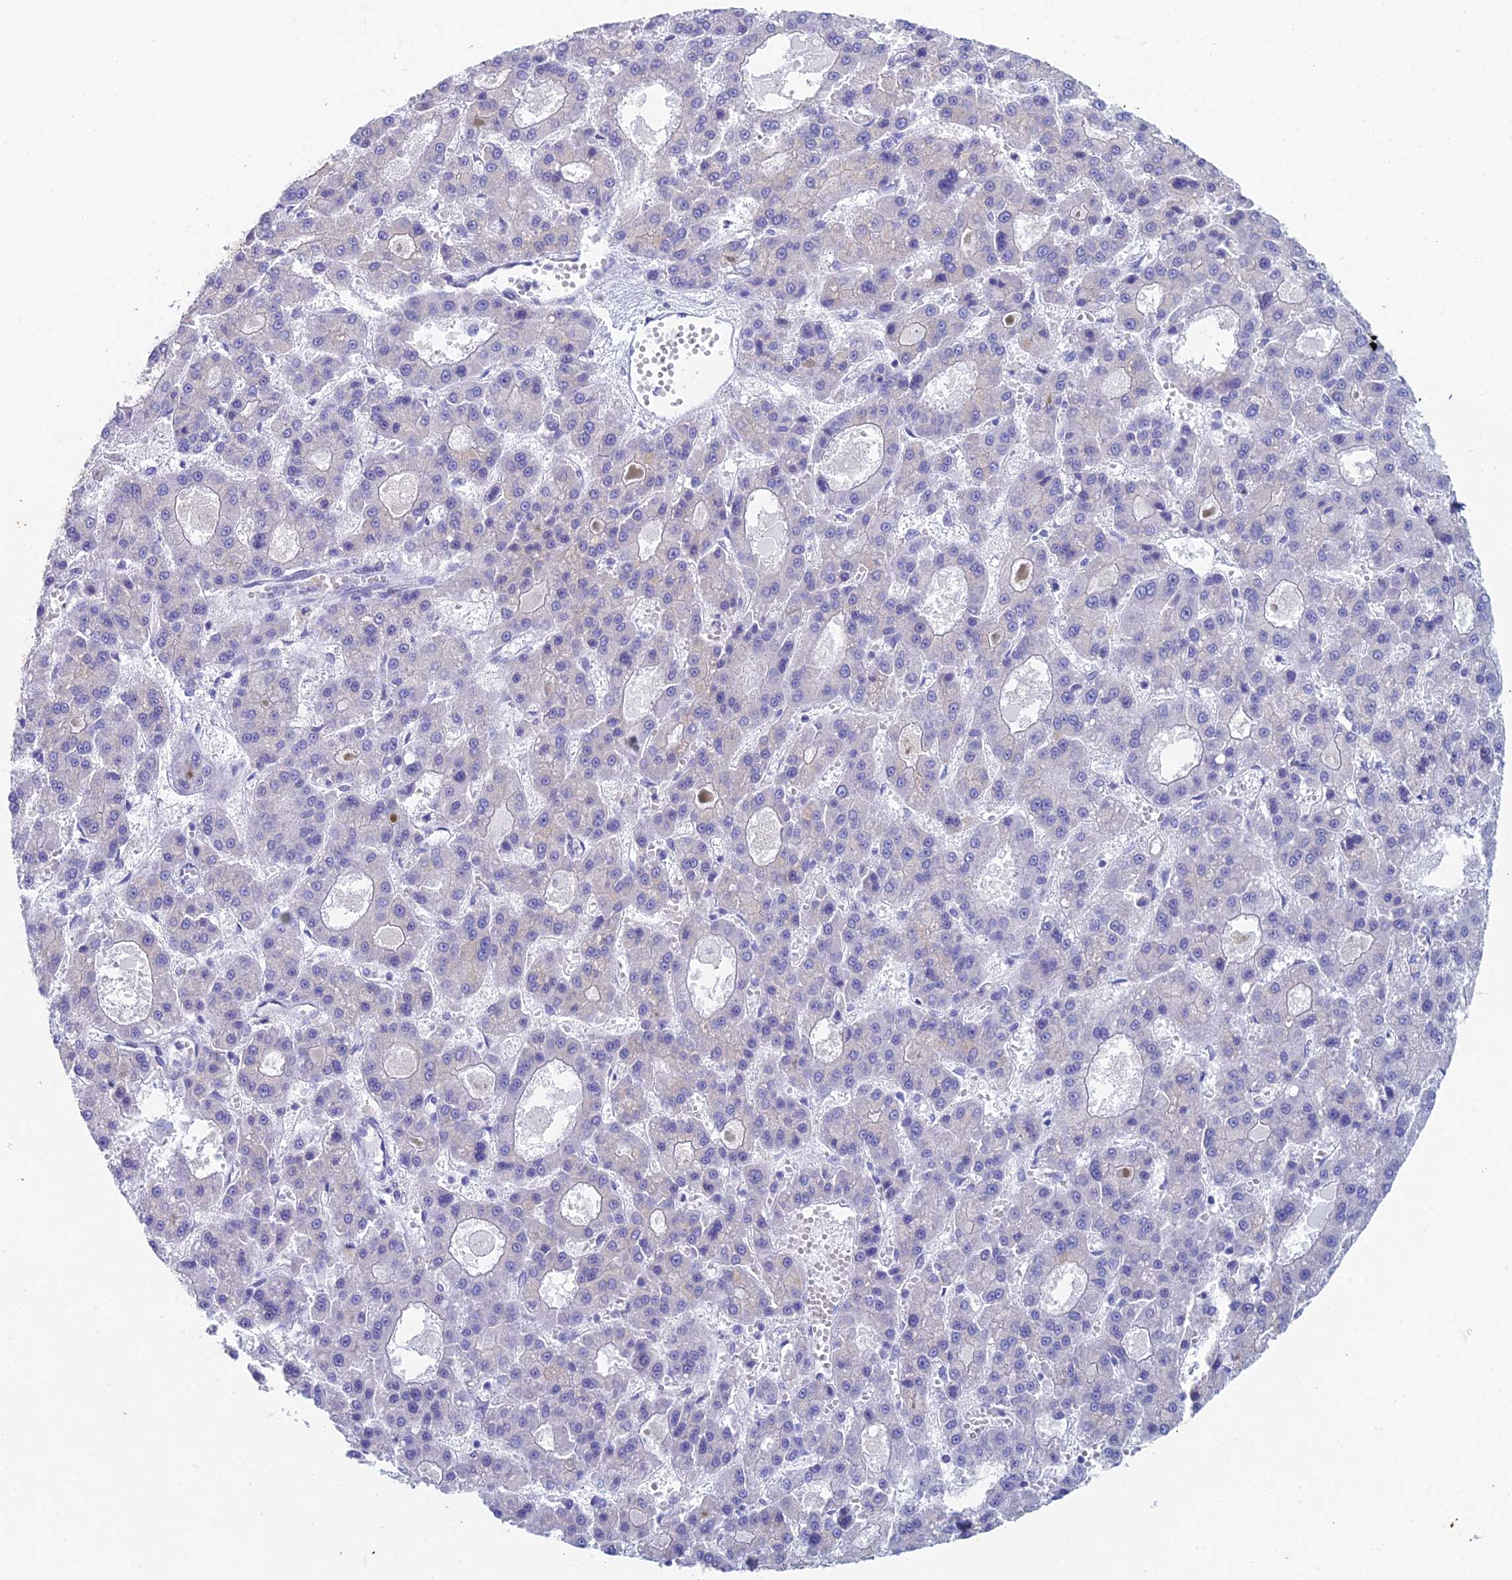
{"staining": {"intensity": "negative", "quantity": "none", "location": "none"}, "tissue": "liver cancer", "cell_type": "Tumor cells", "image_type": "cancer", "snomed": [{"axis": "morphology", "description": "Carcinoma, Hepatocellular, NOS"}, {"axis": "topography", "description": "Liver"}], "caption": "Histopathology image shows no significant protein expression in tumor cells of liver cancer. Brightfield microscopy of immunohistochemistry stained with DAB (3,3'-diaminobenzidine) (brown) and hematoxylin (blue), captured at high magnification.", "gene": "EEF2KMT", "patient": {"sex": "male", "age": 70}}